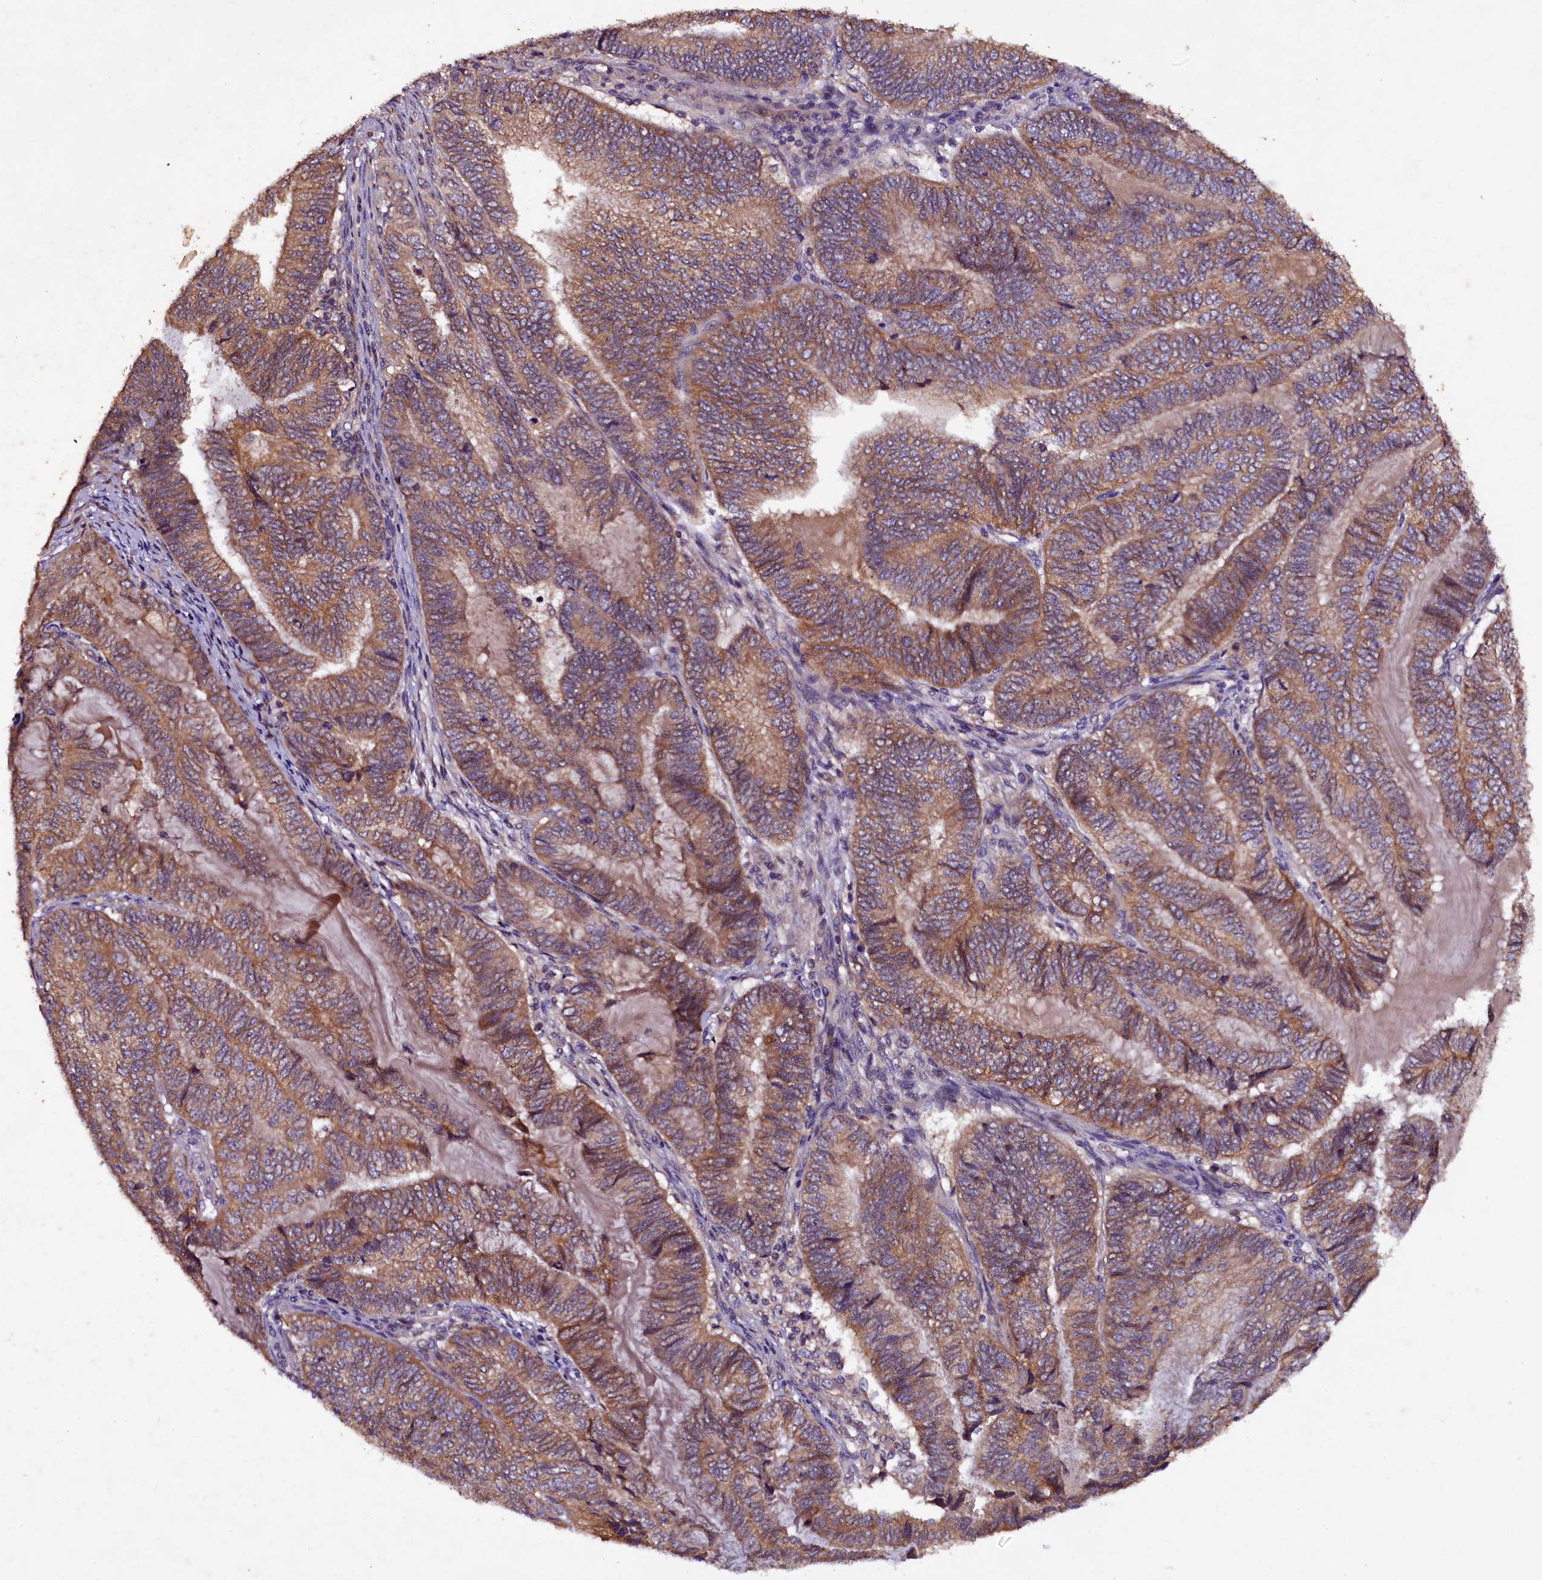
{"staining": {"intensity": "moderate", "quantity": "25%-75%", "location": "cytoplasmic/membranous"}, "tissue": "endometrial cancer", "cell_type": "Tumor cells", "image_type": "cancer", "snomed": [{"axis": "morphology", "description": "Adenocarcinoma, NOS"}, {"axis": "topography", "description": "Uterus"}, {"axis": "topography", "description": "Endometrium"}], "caption": "Moderate cytoplasmic/membranous expression for a protein is seen in about 25%-75% of tumor cells of adenocarcinoma (endometrial) using IHC.", "gene": "PLXNB1", "patient": {"sex": "female", "age": 70}}